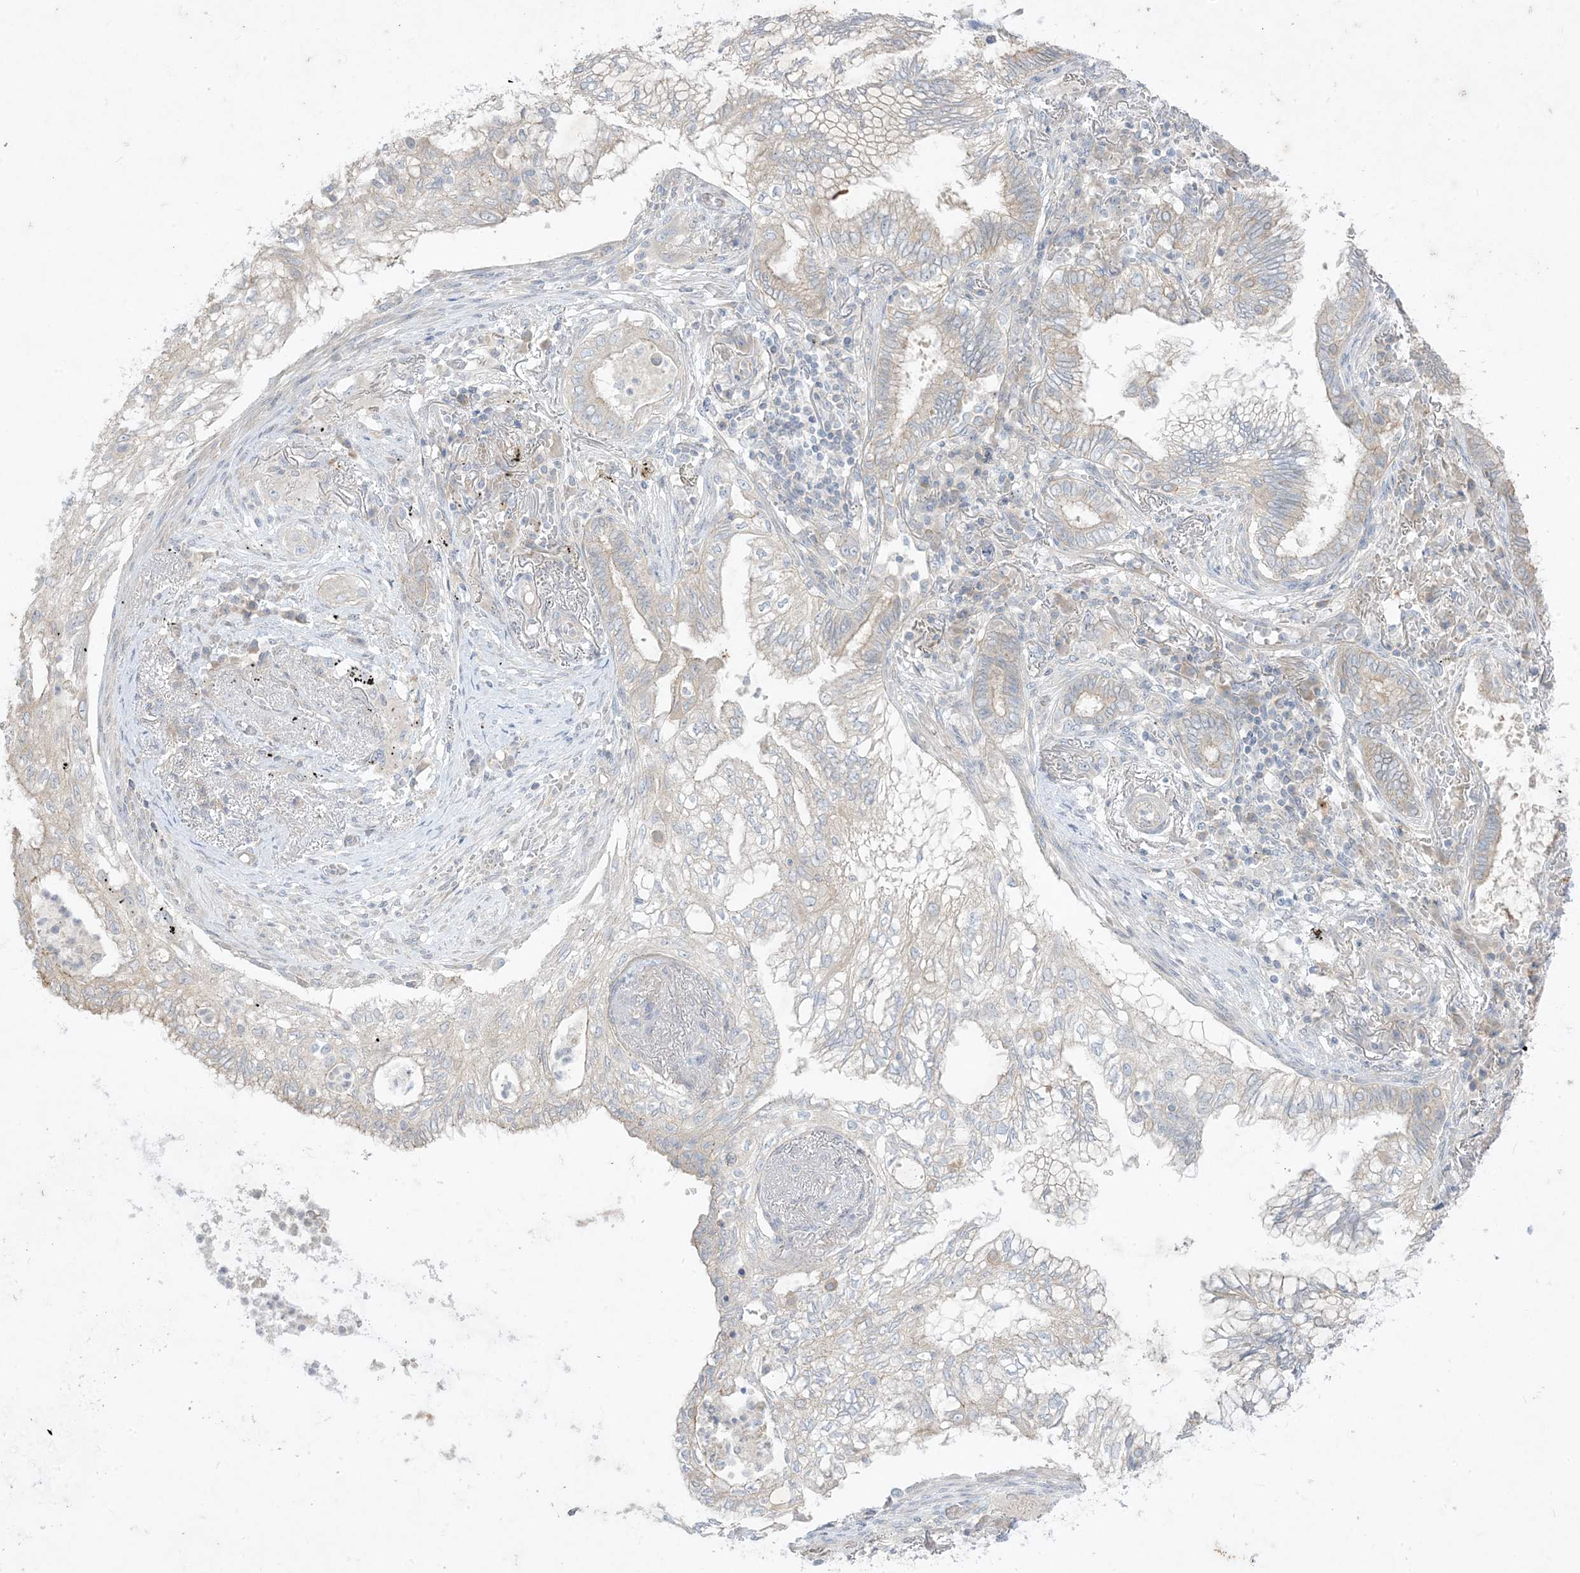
{"staining": {"intensity": "negative", "quantity": "none", "location": "none"}, "tissue": "lung cancer", "cell_type": "Tumor cells", "image_type": "cancer", "snomed": [{"axis": "morphology", "description": "Adenocarcinoma, NOS"}, {"axis": "topography", "description": "Lung"}], "caption": "Micrograph shows no significant protein expression in tumor cells of lung cancer (adenocarcinoma). The staining was performed using DAB to visualize the protein expression in brown, while the nuclei were stained in blue with hematoxylin (Magnification: 20x).", "gene": "PLEKHA3", "patient": {"sex": "female", "age": 70}}